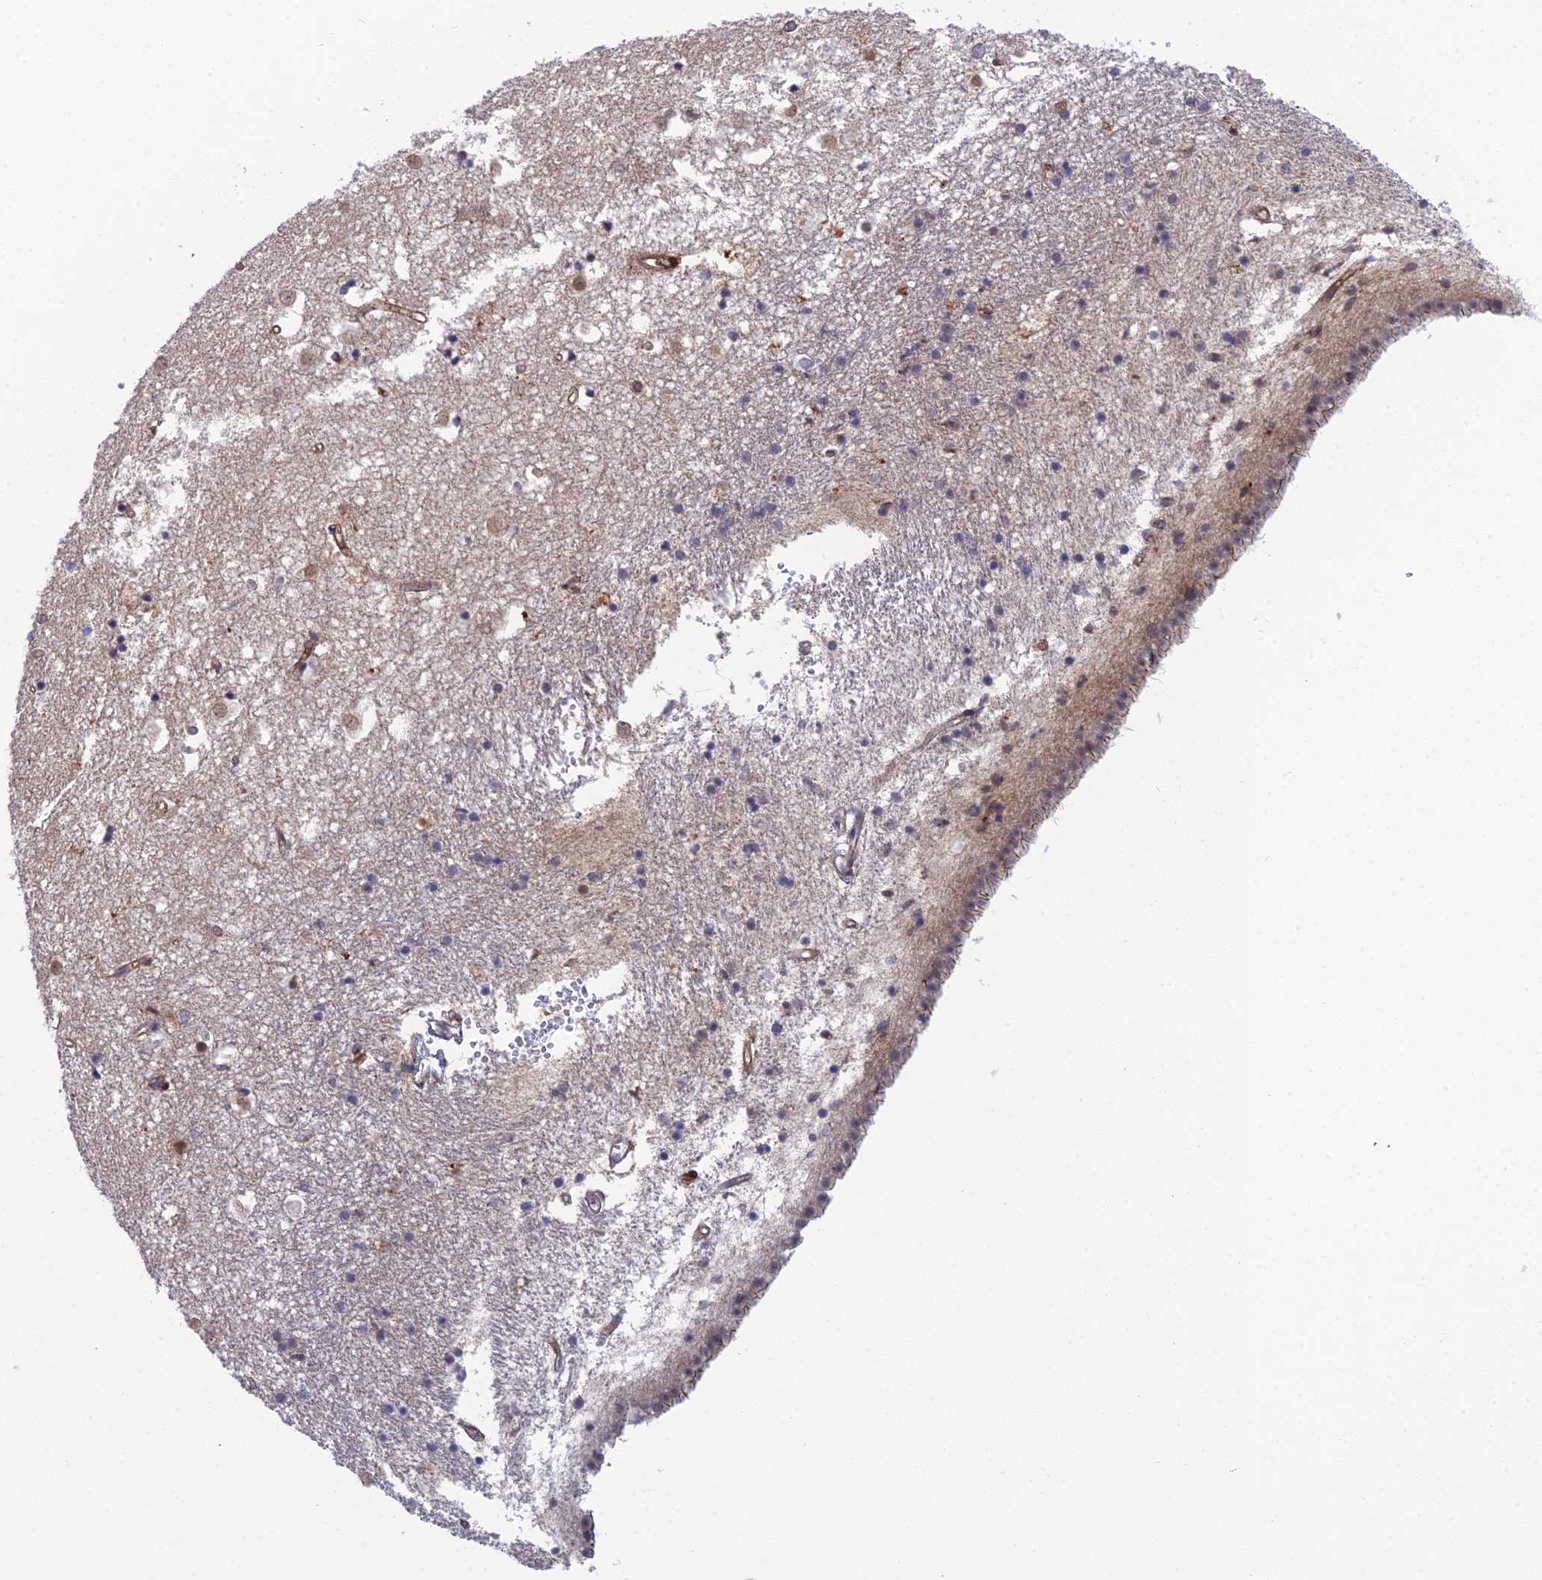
{"staining": {"intensity": "moderate", "quantity": "<25%", "location": "cytoplasmic/membranous,nuclear"}, "tissue": "caudate", "cell_type": "Glial cells", "image_type": "normal", "snomed": [{"axis": "morphology", "description": "Normal tissue, NOS"}, {"axis": "topography", "description": "Lateral ventricle wall"}], "caption": "A high-resolution histopathology image shows immunohistochemistry (IHC) staining of benign caudate, which displays moderate cytoplasmic/membranous,nuclear staining in approximately <25% of glial cells. The protein is shown in brown color, while the nuclei are stained blue.", "gene": "ABHD1", "patient": {"sex": "male", "age": 45}}